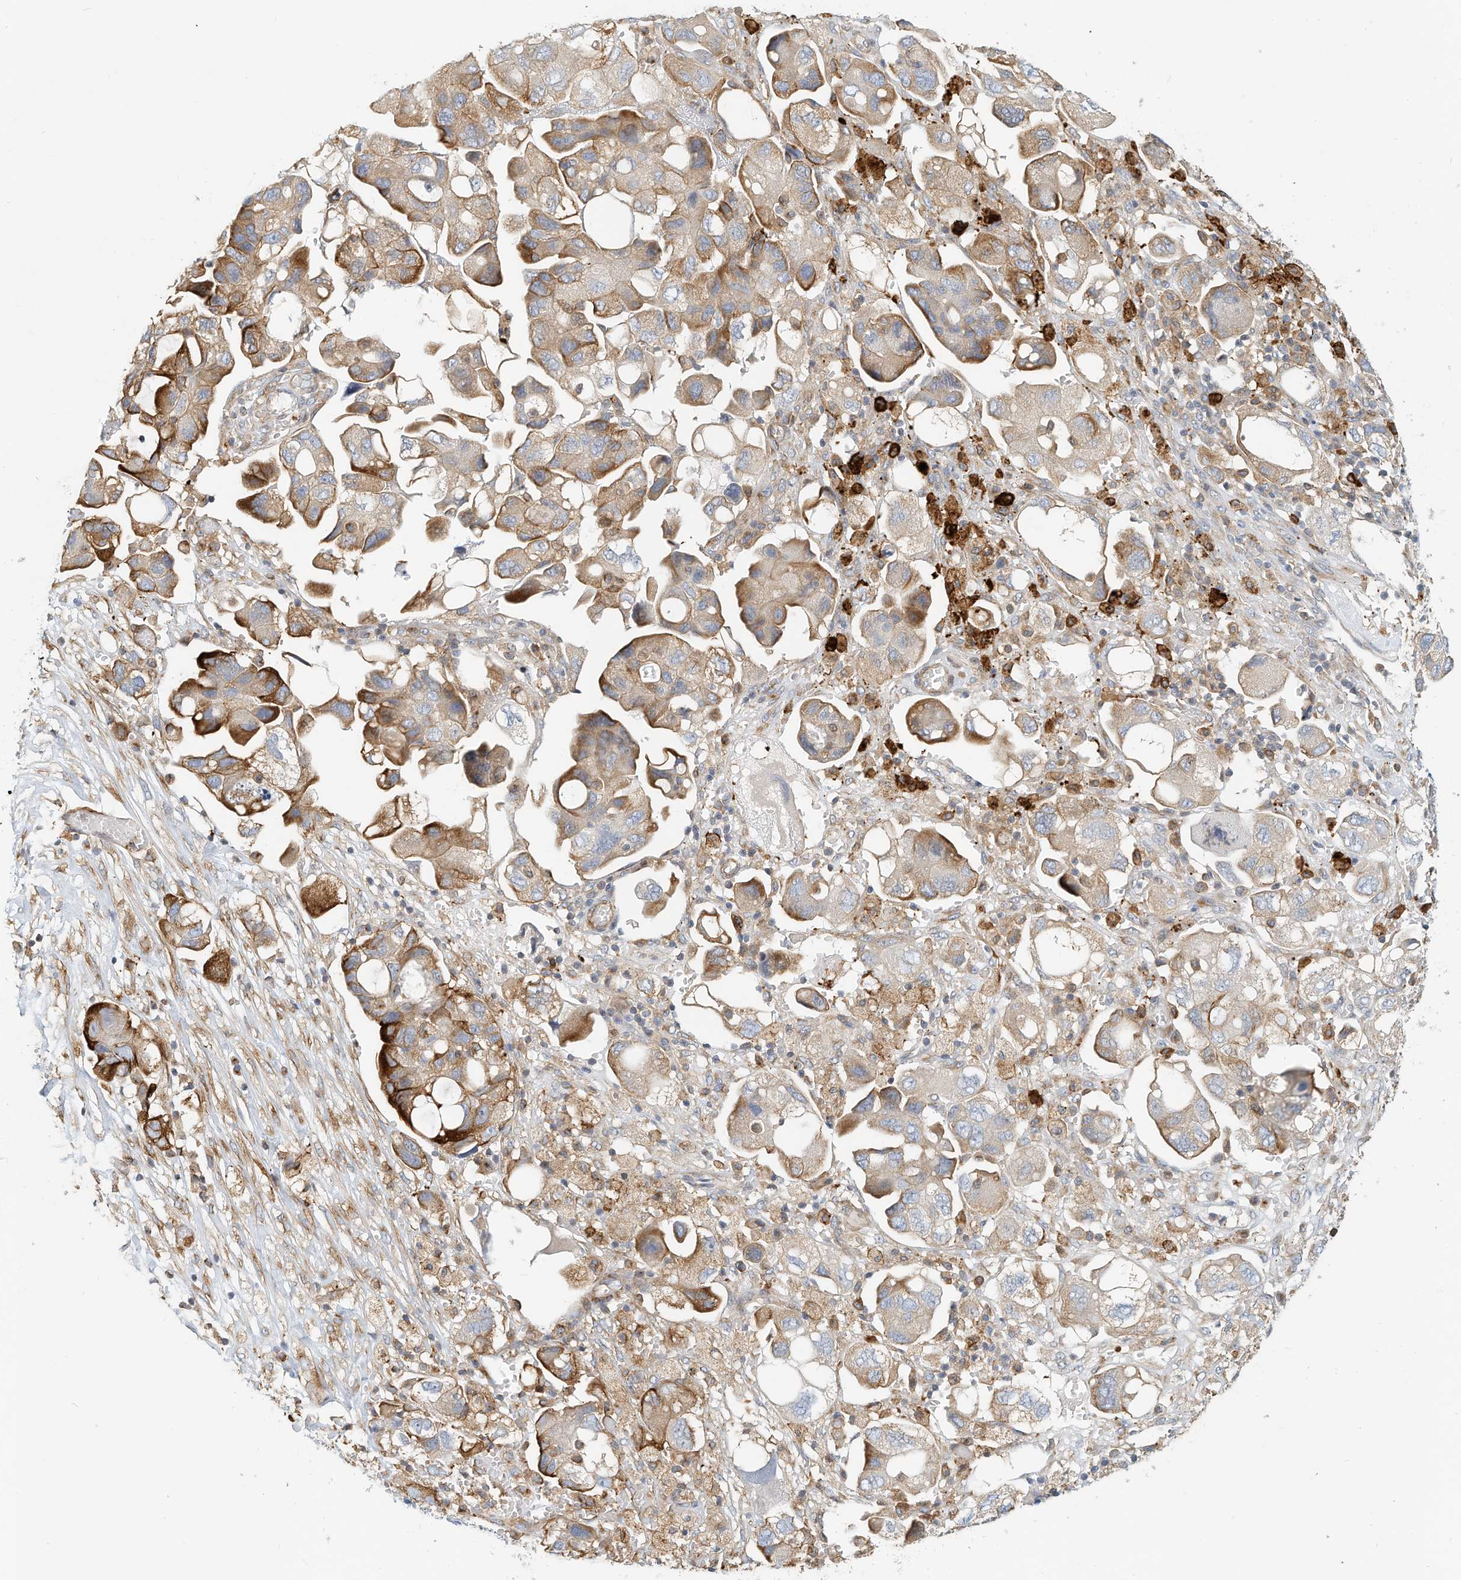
{"staining": {"intensity": "moderate", "quantity": "25%-75%", "location": "cytoplasmic/membranous"}, "tissue": "ovarian cancer", "cell_type": "Tumor cells", "image_type": "cancer", "snomed": [{"axis": "morphology", "description": "Carcinoma, NOS"}, {"axis": "morphology", "description": "Cystadenocarcinoma, serous, NOS"}, {"axis": "topography", "description": "Ovary"}], "caption": "Carcinoma (ovarian) stained for a protein demonstrates moderate cytoplasmic/membranous positivity in tumor cells.", "gene": "MICAL1", "patient": {"sex": "female", "age": 69}}